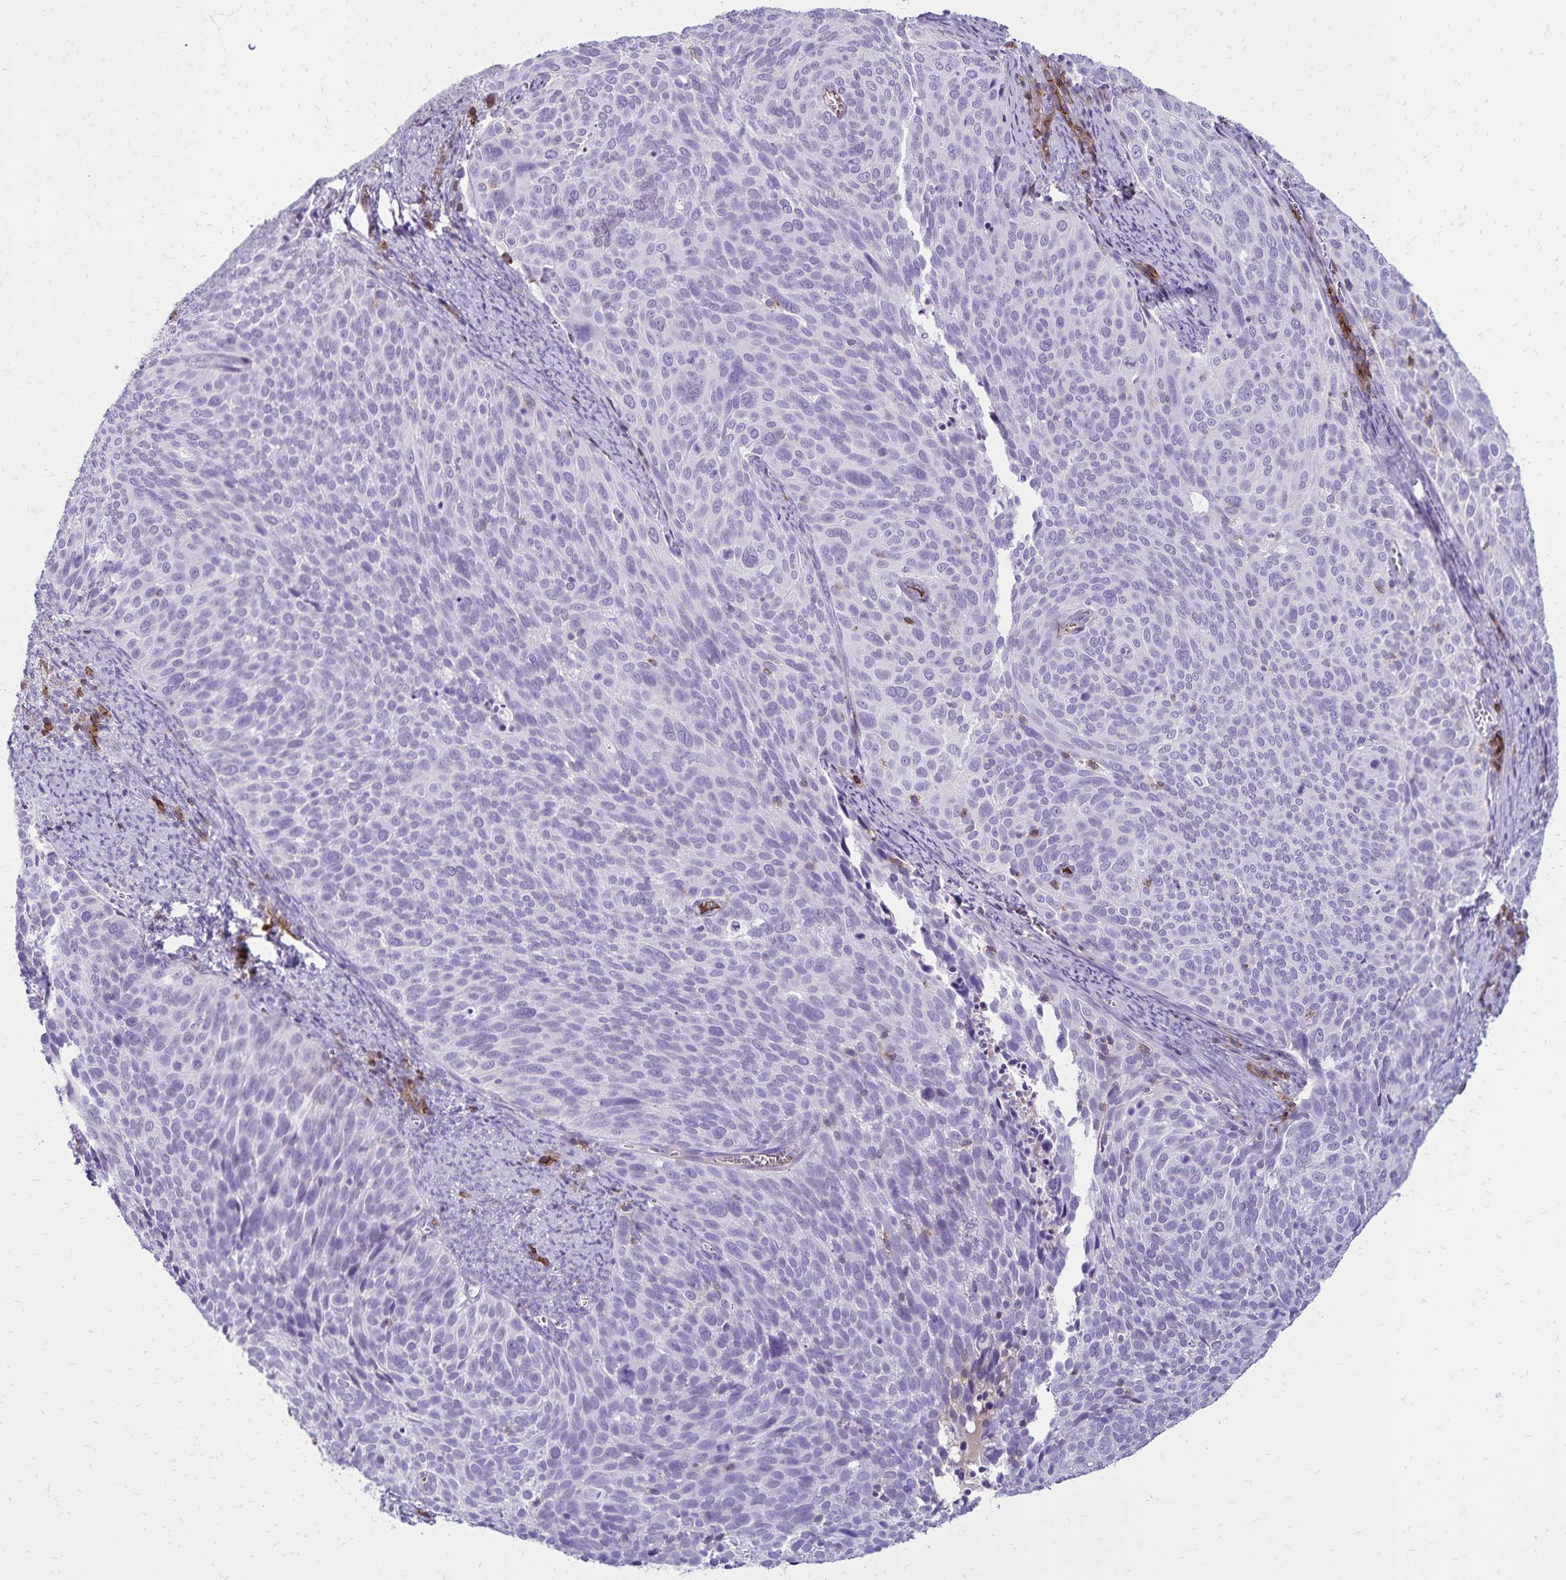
{"staining": {"intensity": "negative", "quantity": "none", "location": "none"}, "tissue": "cervical cancer", "cell_type": "Tumor cells", "image_type": "cancer", "snomed": [{"axis": "morphology", "description": "Squamous cell carcinoma, NOS"}, {"axis": "topography", "description": "Cervix"}], "caption": "Immunohistochemistry image of neoplastic tissue: cervical cancer stained with DAB reveals no significant protein expression in tumor cells.", "gene": "CD27", "patient": {"sex": "female", "age": 39}}